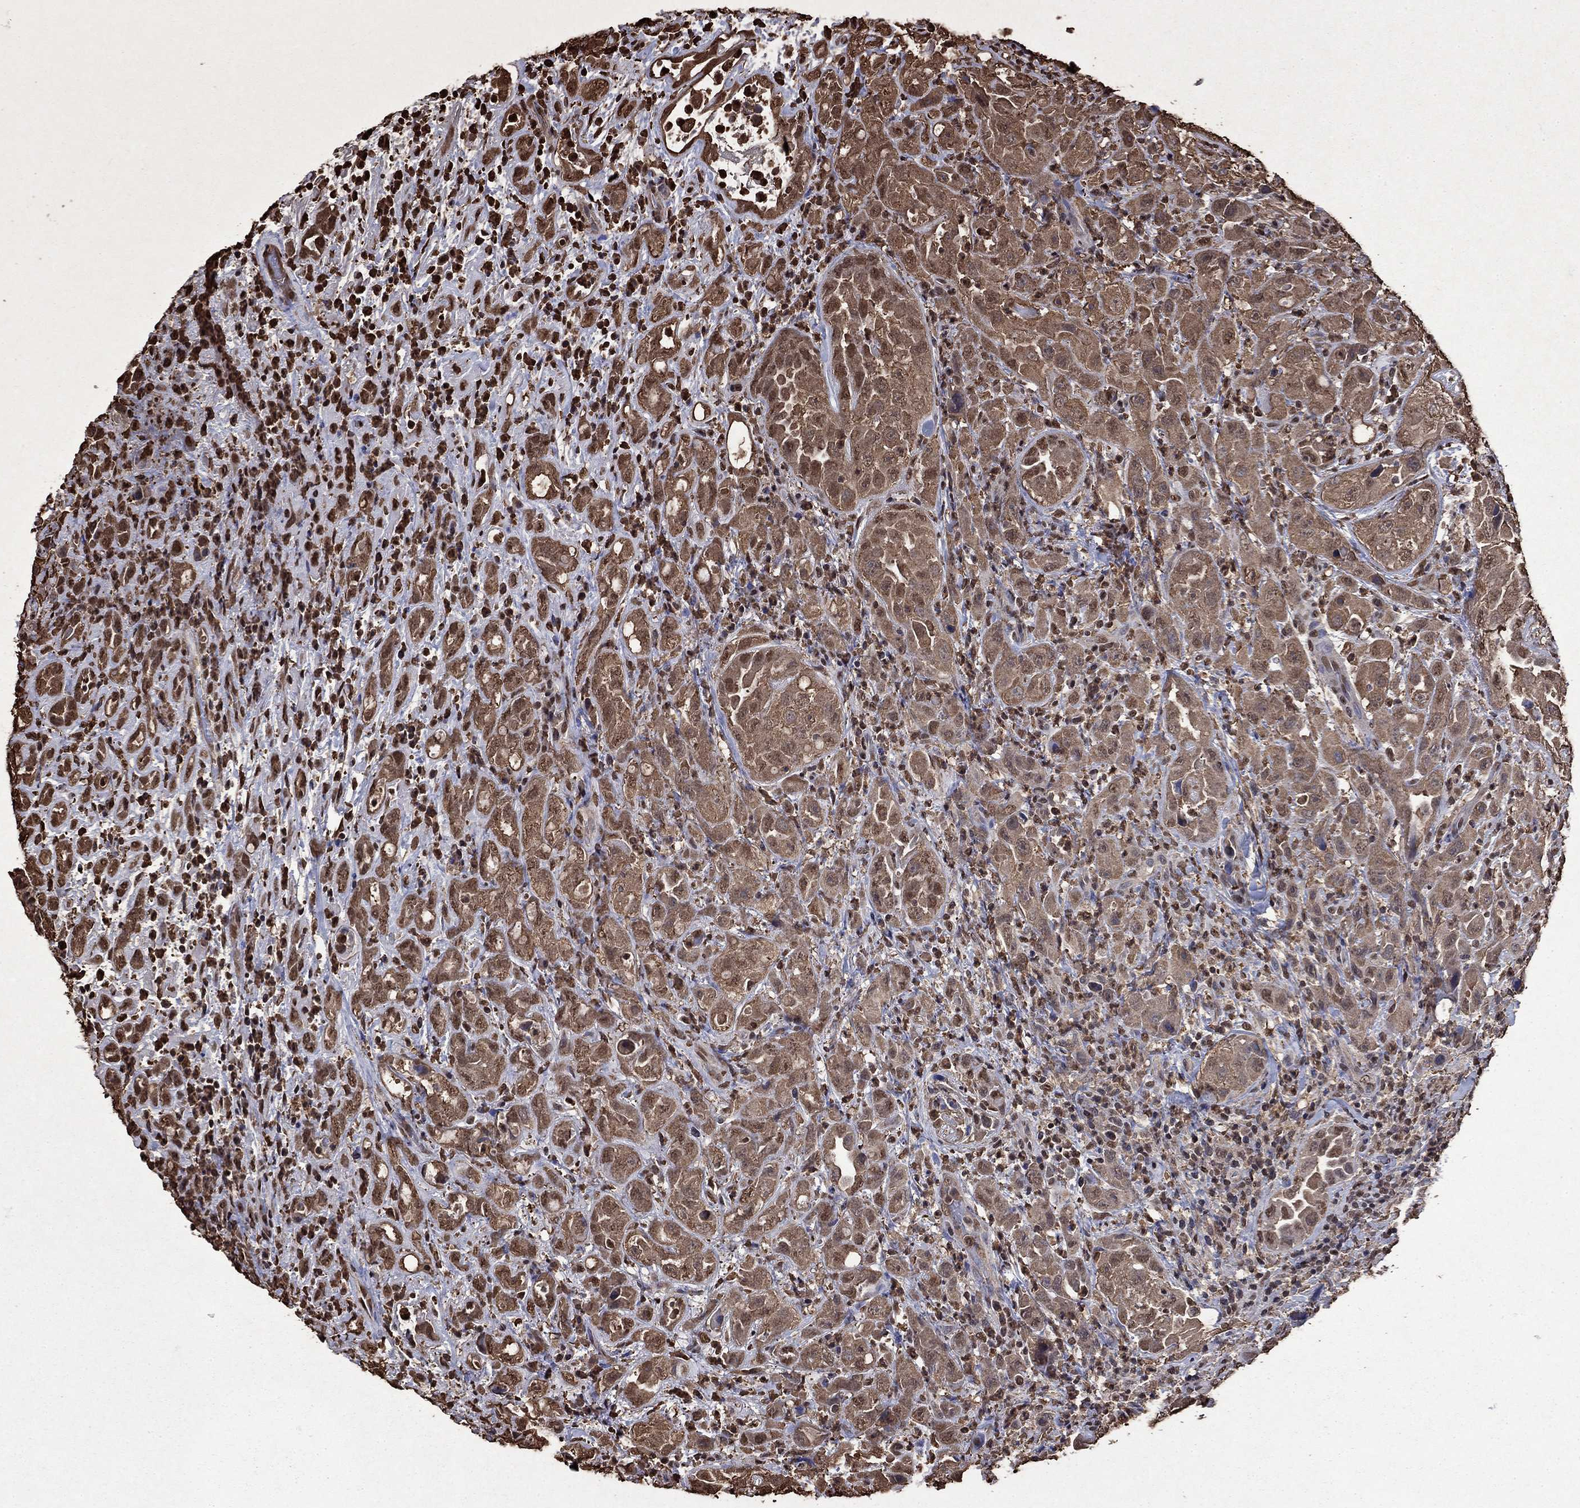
{"staining": {"intensity": "moderate", "quantity": ">75%", "location": "cytoplasmic/membranous"}, "tissue": "urothelial cancer", "cell_type": "Tumor cells", "image_type": "cancer", "snomed": [{"axis": "morphology", "description": "Urothelial carcinoma, High grade"}, {"axis": "topography", "description": "Urinary bladder"}], "caption": "Protein staining reveals moderate cytoplasmic/membranous expression in approximately >75% of tumor cells in urothelial cancer.", "gene": "GAPDH", "patient": {"sex": "female", "age": 41}}